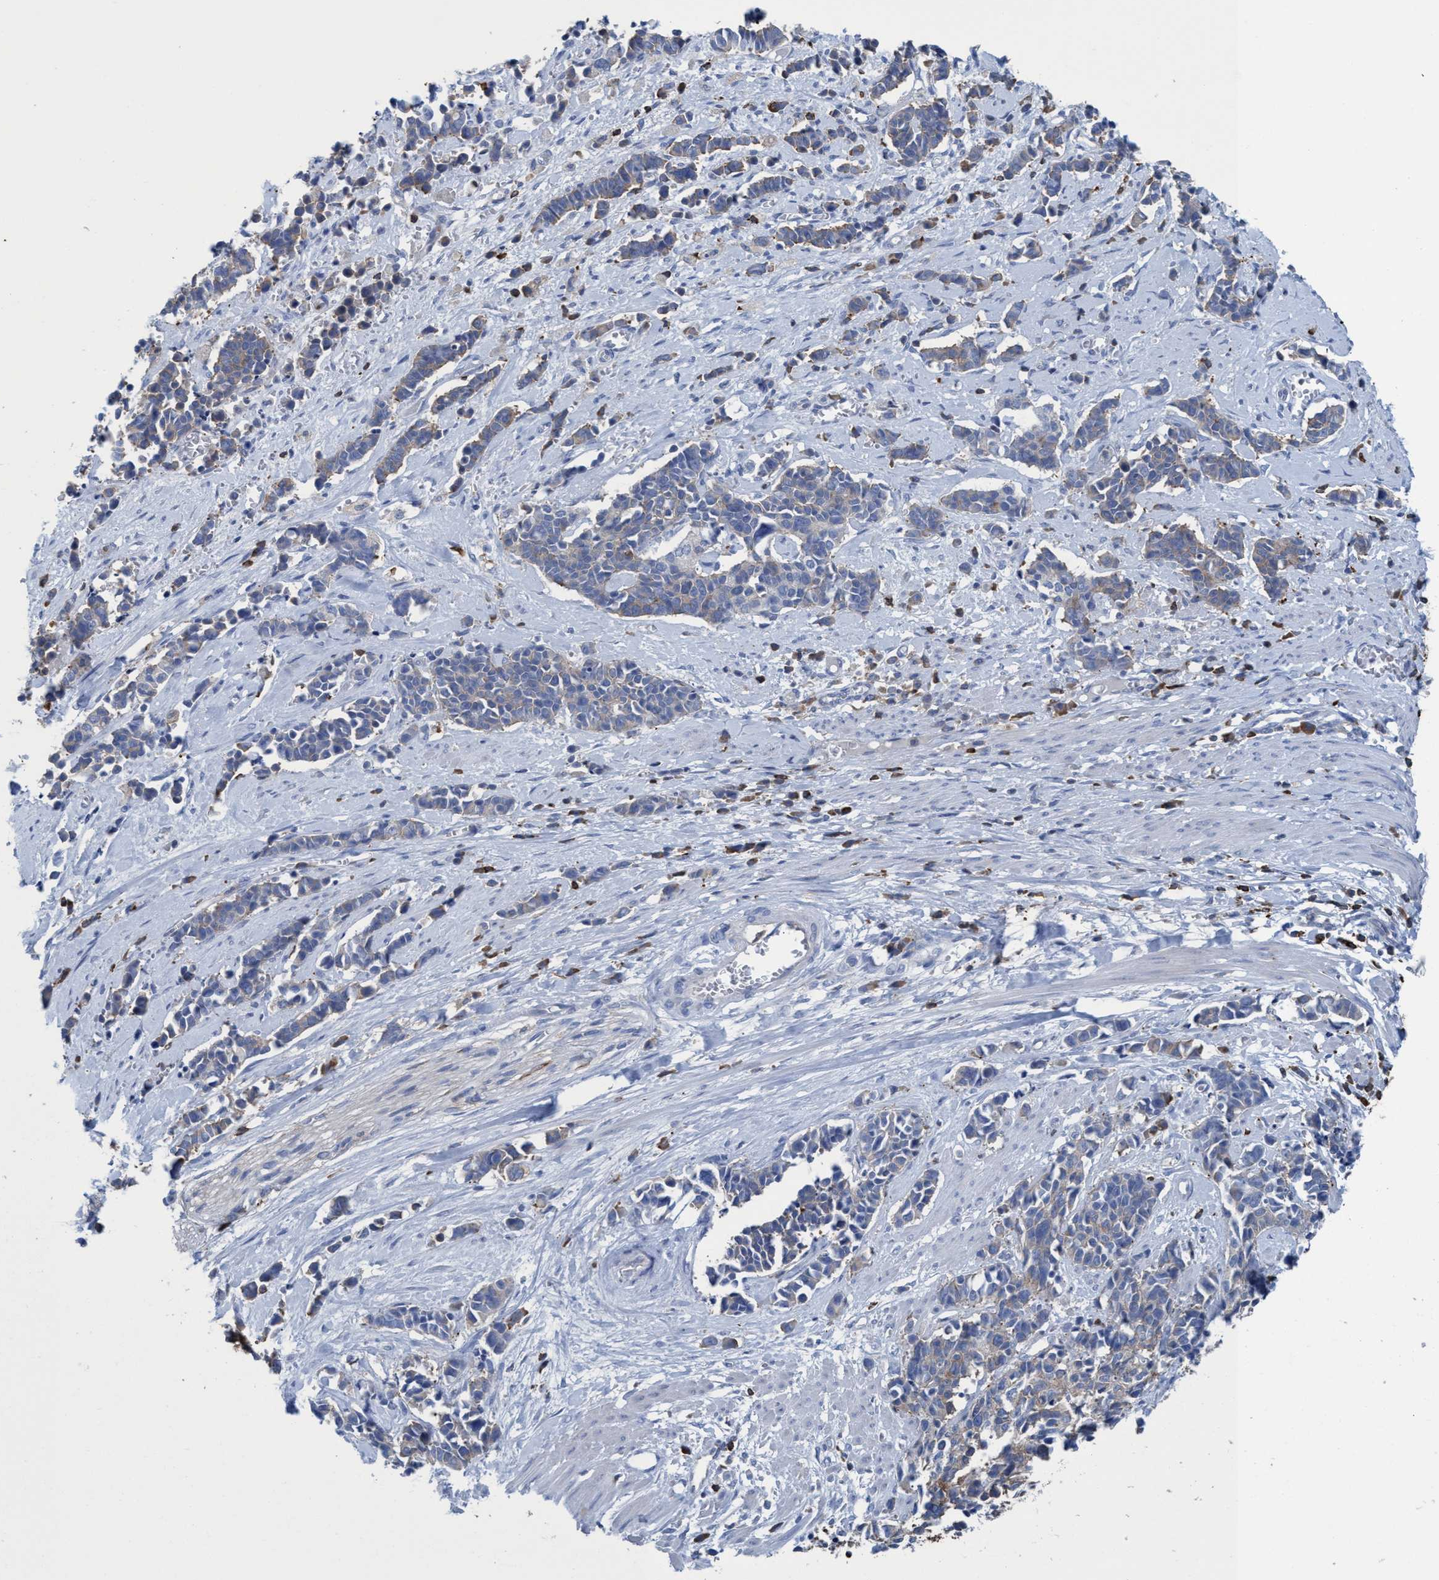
{"staining": {"intensity": "weak", "quantity": "<25%", "location": "cytoplasmic/membranous"}, "tissue": "cervical cancer", "cell_type": "Tumor cells", "image_type": "cancer", "snomed": [{"axis": "morphology", "description": "Squamous cell carcinoma, NOS"}, {"axis": "topography", "description": "Cervix"}], "caption": "The micrograph displays no staining of tumor cells in squamous cell carcinoma (cervical).", "gene": "EZR", "patient": {"sex": "female", "age": 35}}